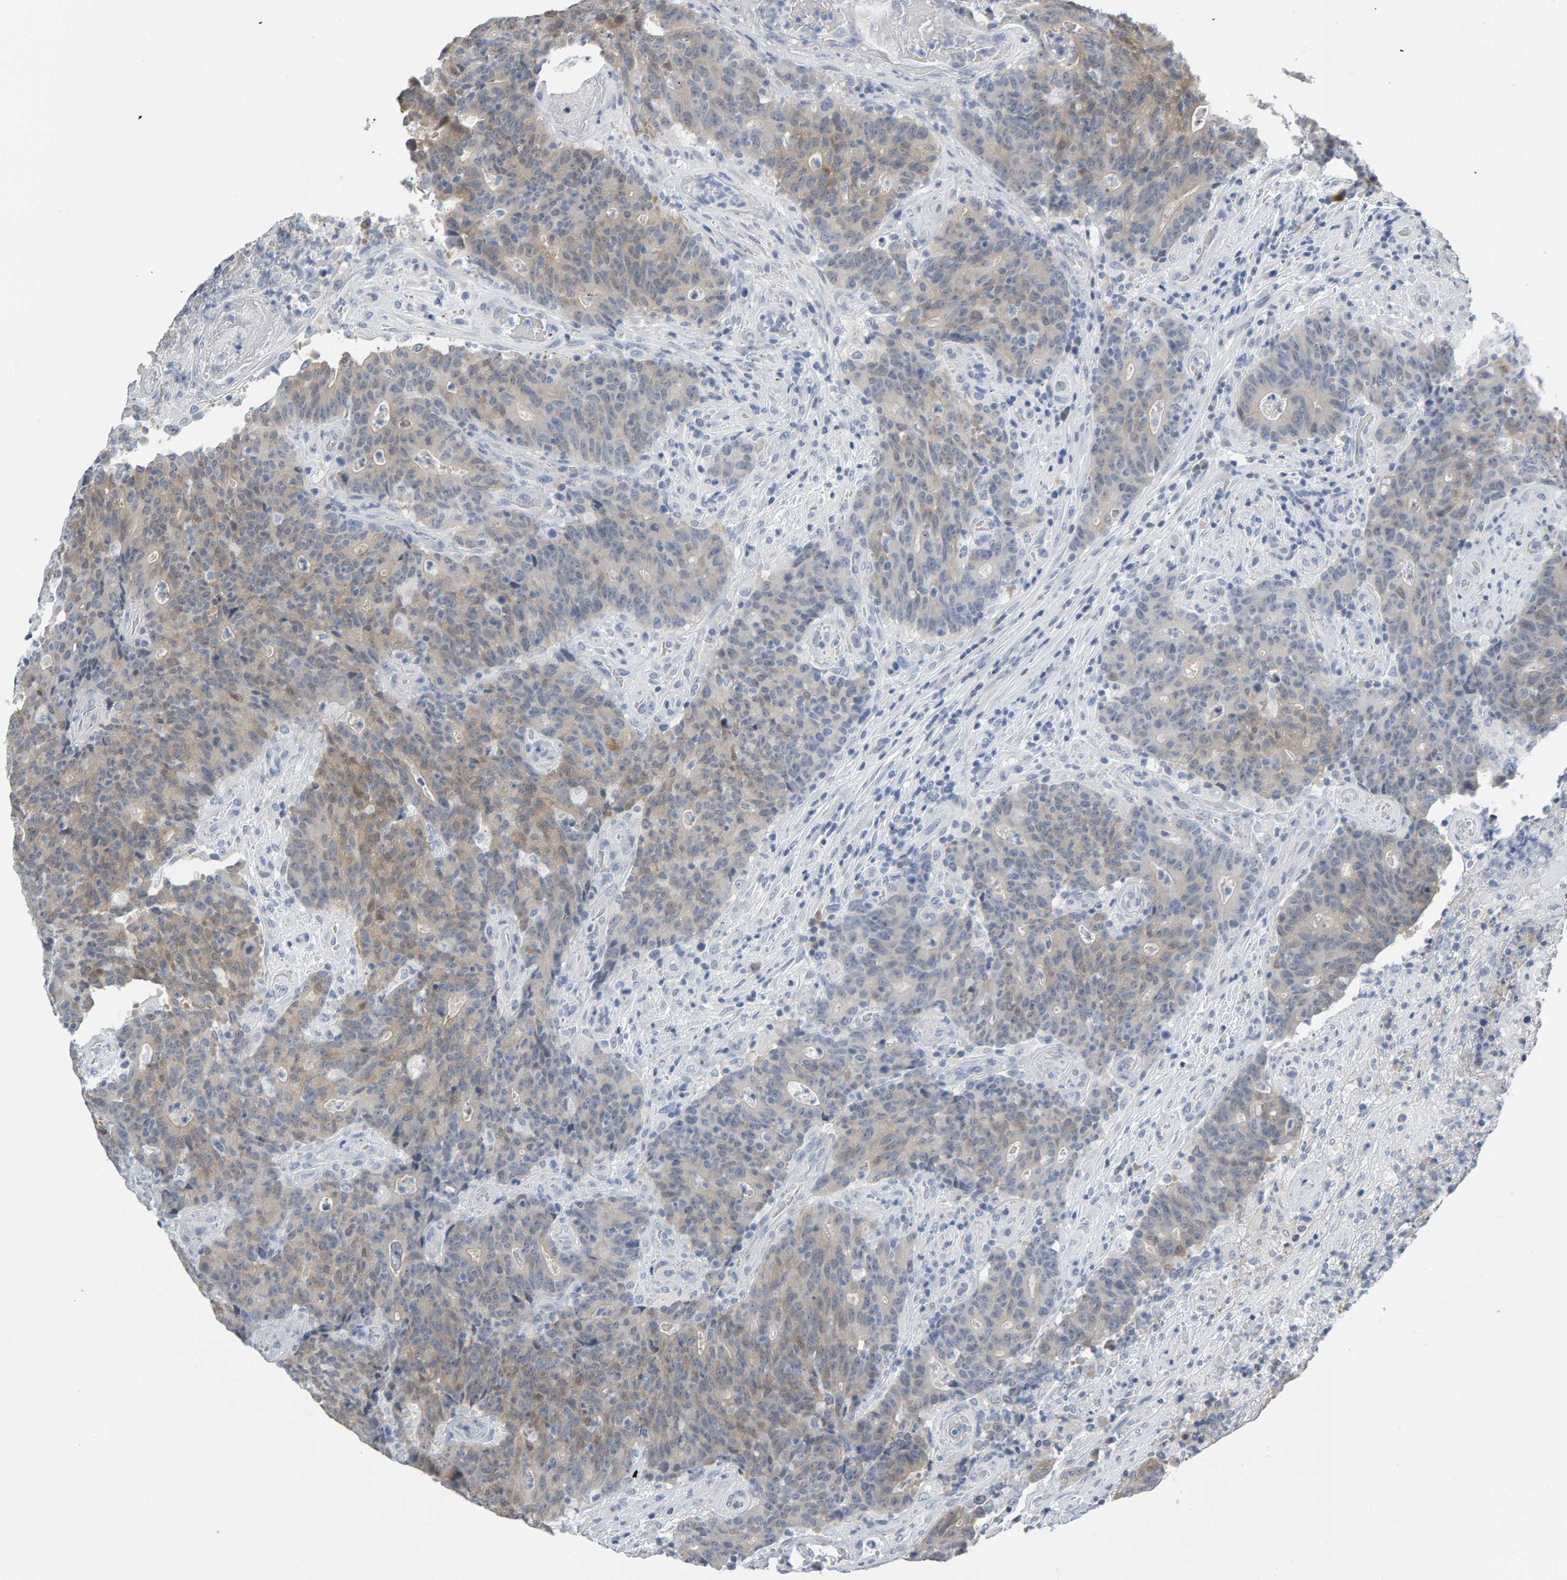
{"staining": {"intensity": "weak", "quantity": "25%-75%", "location": "cytoplasmic/membranous"}, "tissue": "colorectal cancer", "cell_type": "Tumor cells", "image_type": "cancer", "snomed": [{"axis": "morphology", "description": "Normal tissue, NOS"}, {"axis": "morphology", "description": "Adenocarcinoma, NOS"}, {"axis": "topography", "description": "Colon"}], "caption": "Colorectal cancer was stained to show a protein in brown. There is low levels of weak cytoplasmic/membranous positivity in about 25%-75% of tumor cells. The staining is performed using DAB (3,3'-diaminobenzidine) brown chromogen to label protein expression. The nuclei are counter-stained blue using hematoxylin.", "gene": "CTH", "patient": {"sex": "female", "age": 75}}